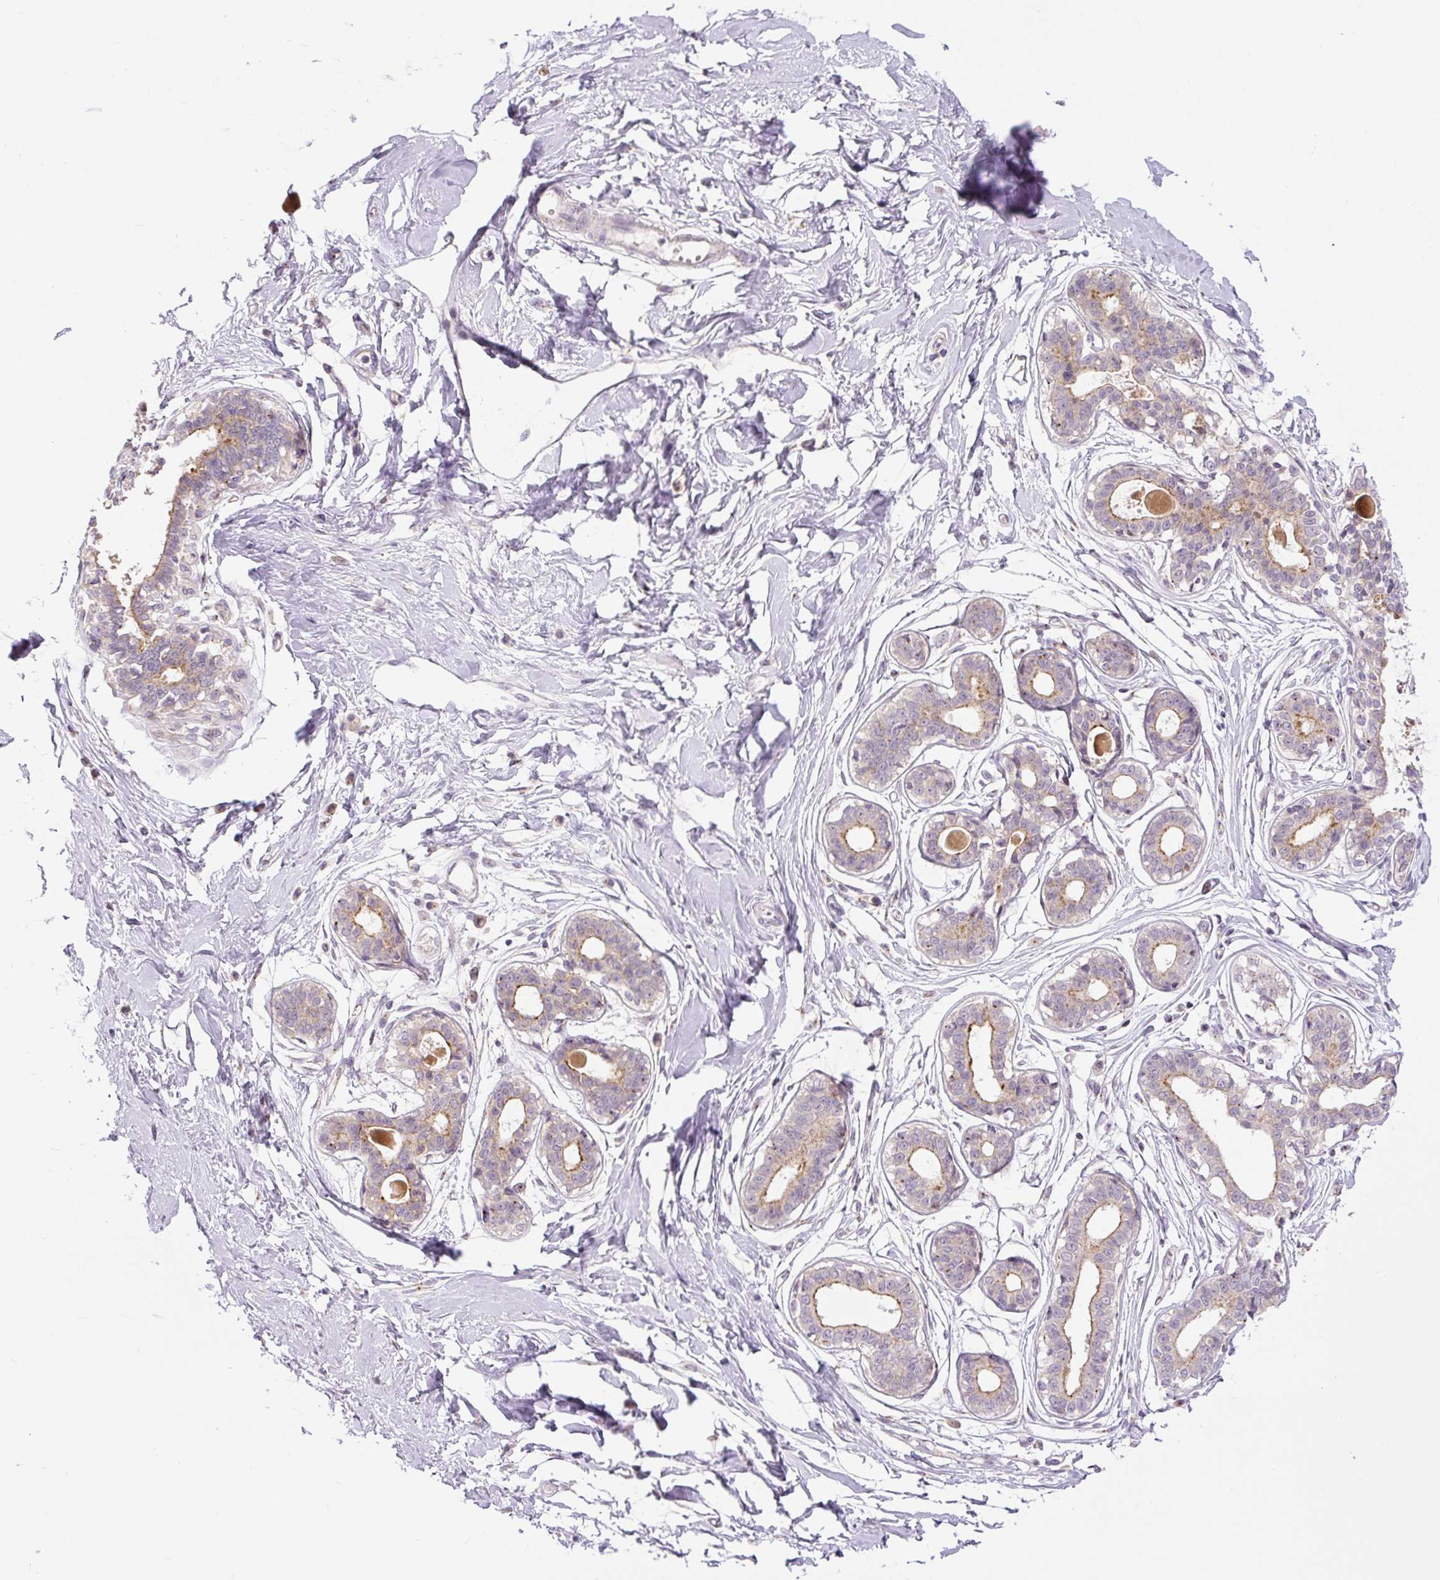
{"staining": {"intensity": "negative", "quantity": "none", "location": "none"}, "tissue": "breast", "cell_type": "Adipocytes", "image_type": "normal", "snomed": [{"axis": "morphology", "description": "Normal tissue, NOS"}, {"axis": "topography", "description": "Breast"}], "caption": "Breast was stained to show a protein in brown. There is no significant positivity in adipocytes. (Brightfield microscopy of DAB IHC at high magnification).", "gene": "PCM1", "patient": {"sex": "female", "age": 45}}